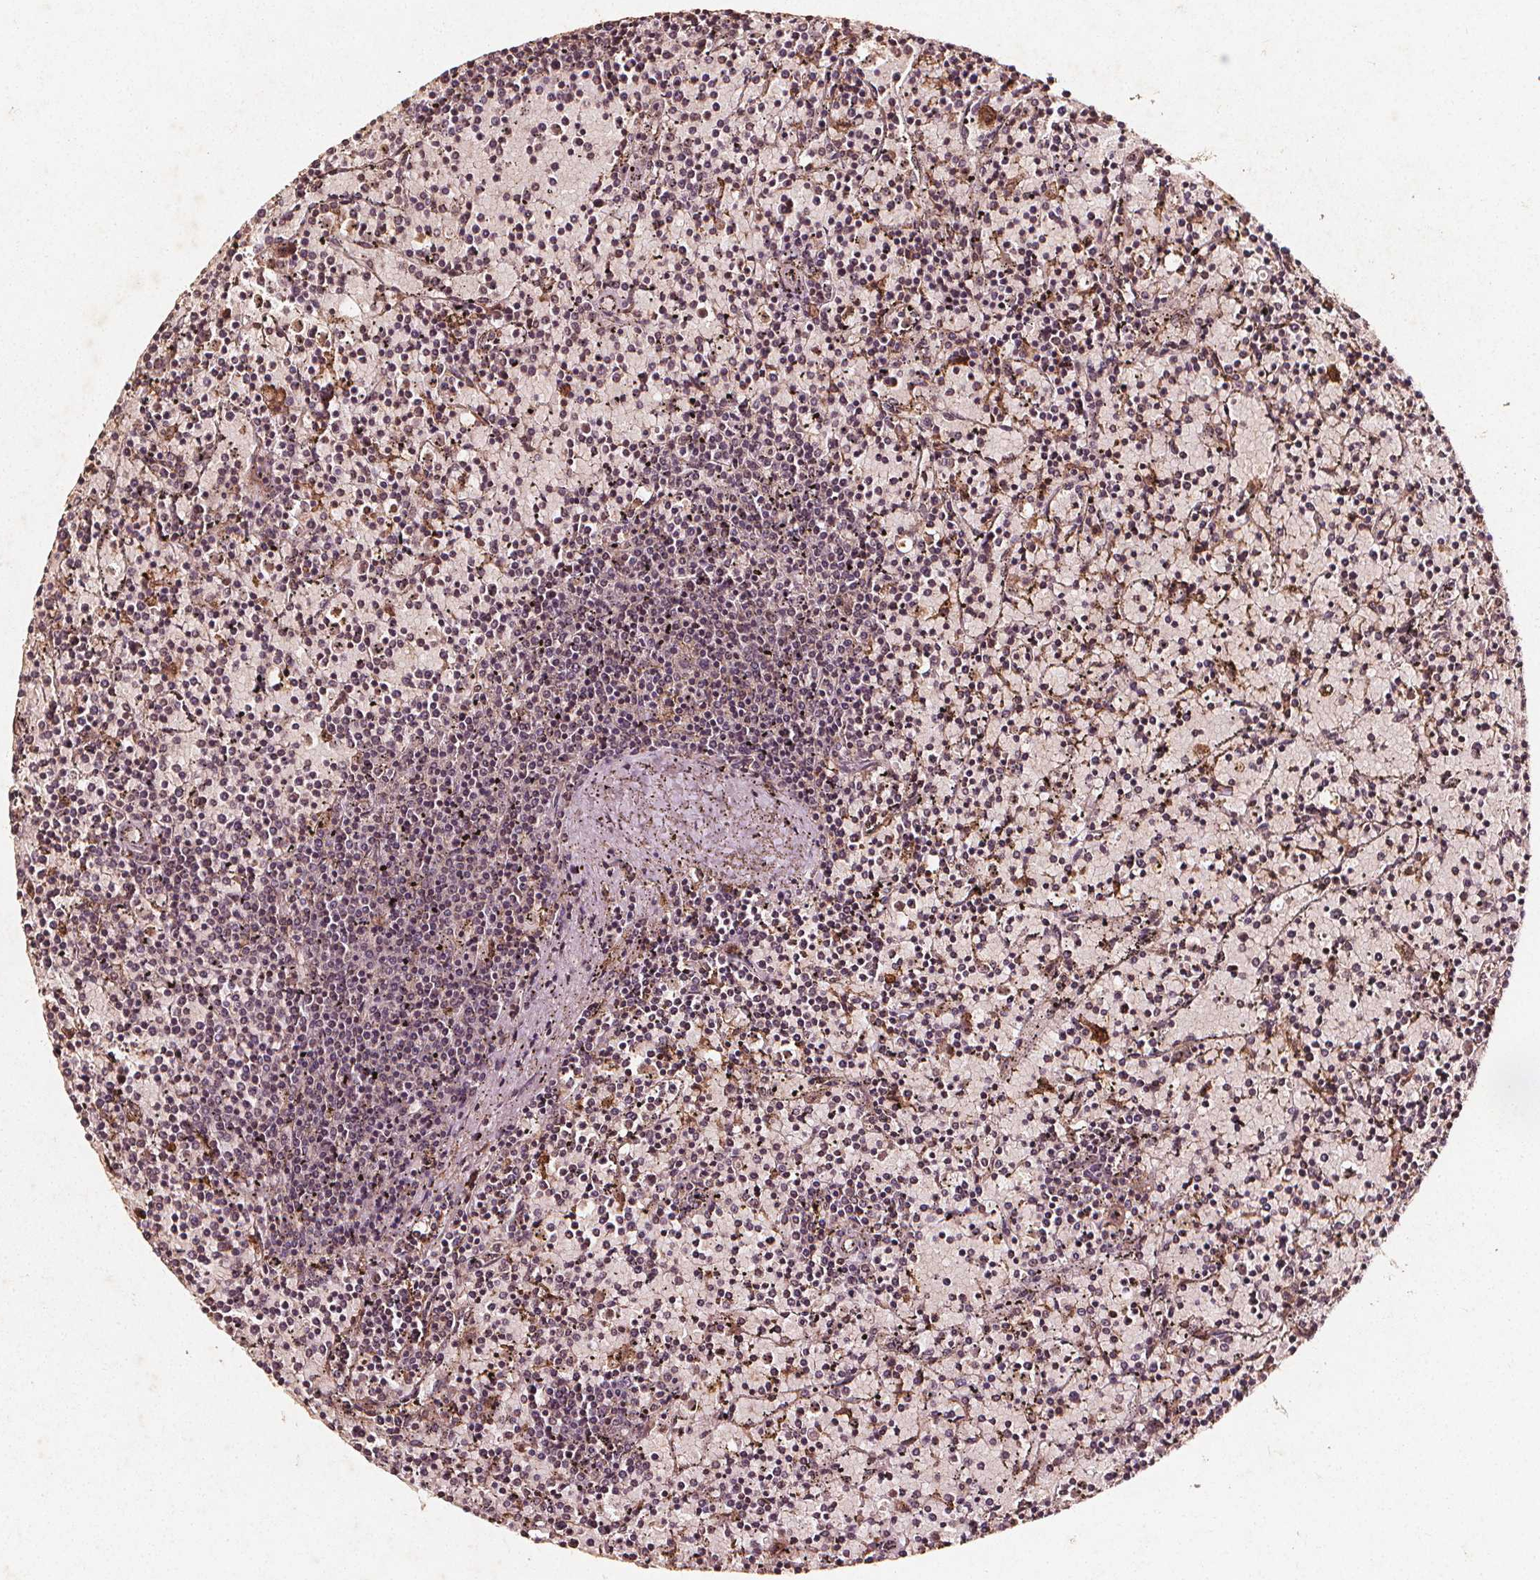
{"staining": {"intensity": "weak", "quantity": "<25%", "location": "cytoplasmic/membranous"}, "tissue": "lymphoma", "cell_type": "Tumor cells", "image_type": "cancer", "snomed": [{"axis": "morphology", "description": "Malignant lymphoma, non-Hodgkin's type, Low grade"}, {"axis": "topography", "description": "Spleen"}], "caption": "Immunohistochemistry (IHC) of human low-grade malignant lymphoma, non-Hodgkin's type exhibits no positivity in tumor cells.", "gene": "ABCA1", "patient": {"sex": "female", "age": 77}}